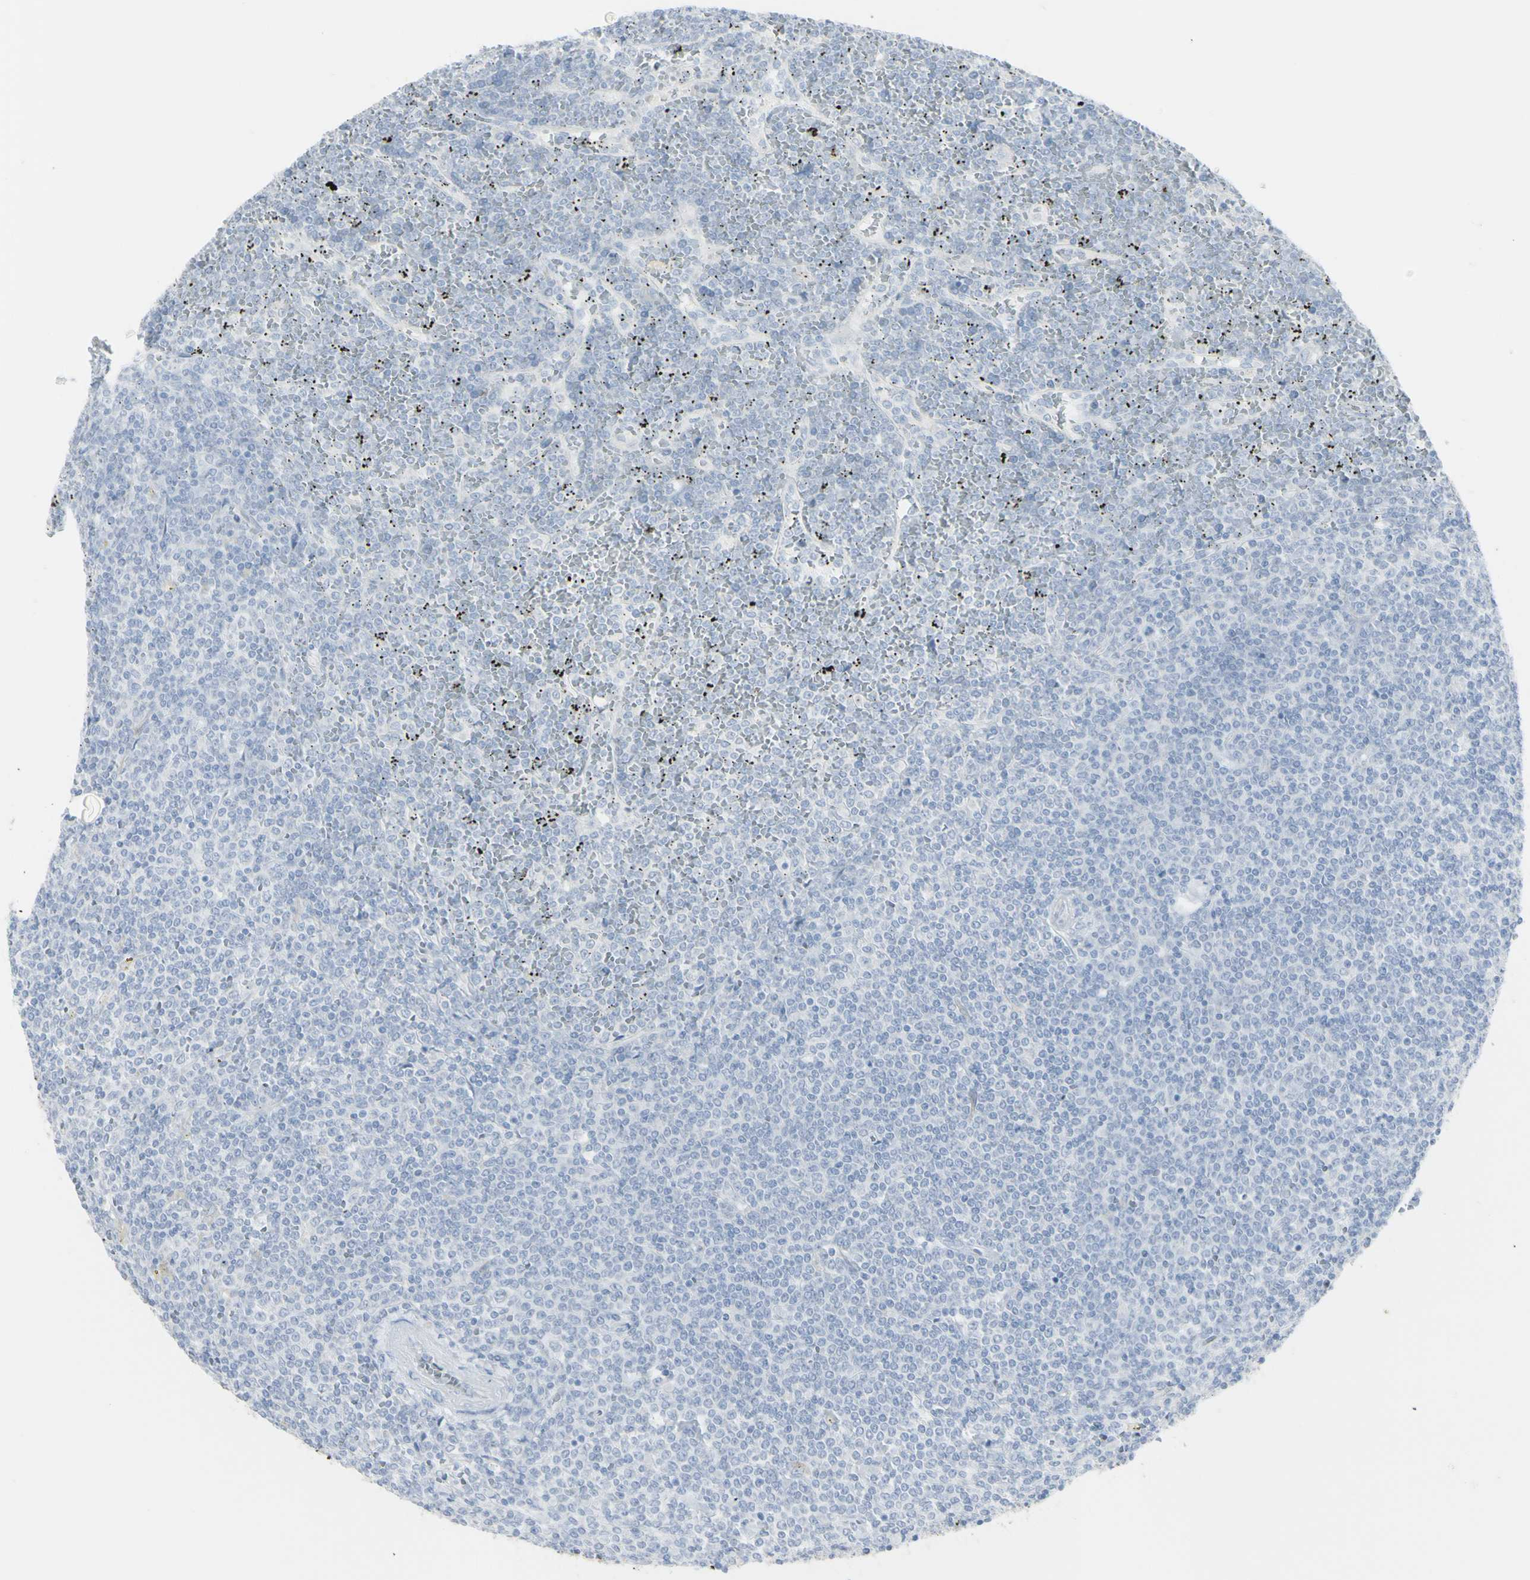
{"staining": {"intensity": "negative", "quantity": "none", "location": "none"}, "tissue": "lymphoma", "cell_type": "Tumor cells", "image_type": "cancer", "snomed": [{"axis": "morphology", "description": "Malignant lymphoma, non-Hodgkin's type, Low grade"}, {"axis": "topography", "description": "Spleen"}], "caption": "Lymphoma stained for a protein using immunohistochemistry (IHC) displays no positivity tumor cells.", "gene": "ENSG00000198211", "patient": {"sex": "female", "age": 19}}